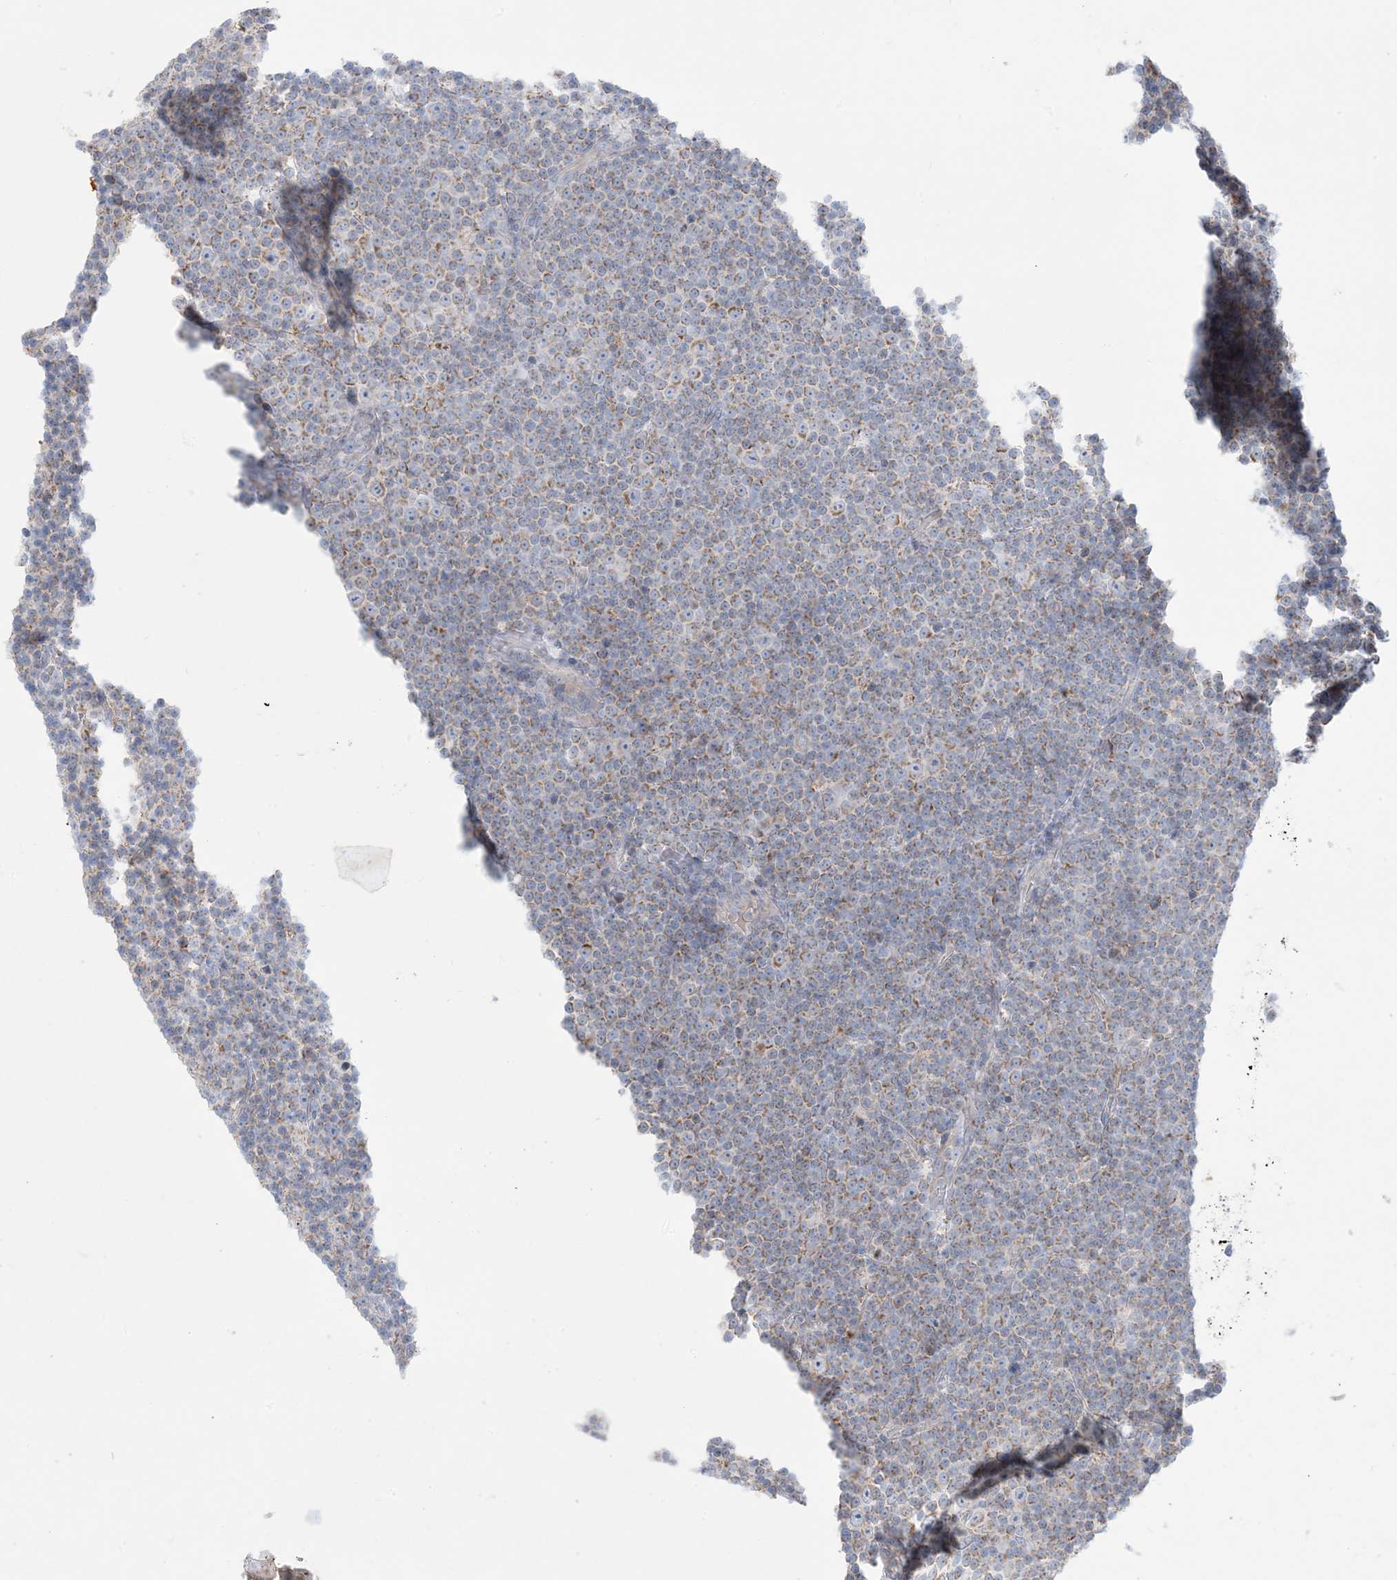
{"staining": {"intensity": "weak", "quantity": ">75%", "location": "cytoplasmic/membranous"}, "tissue": "lymphoma", "cell_type": "Tumor cells", "image_type": "cancer", "snomed": [{"axis": "morphology", "description": "Malignant lymphoma, non-Hodgkin's type, Low grade"}, {"axis": "topography", "description": "Lymph node"}], "caption": "Low-grade malignant lymphoma, non-Hodgkin's type stained with a protein marker displays weak staining in tumor cells.", "gene": "KCTD6", "patient": {"sex": "female", "age": 67}}